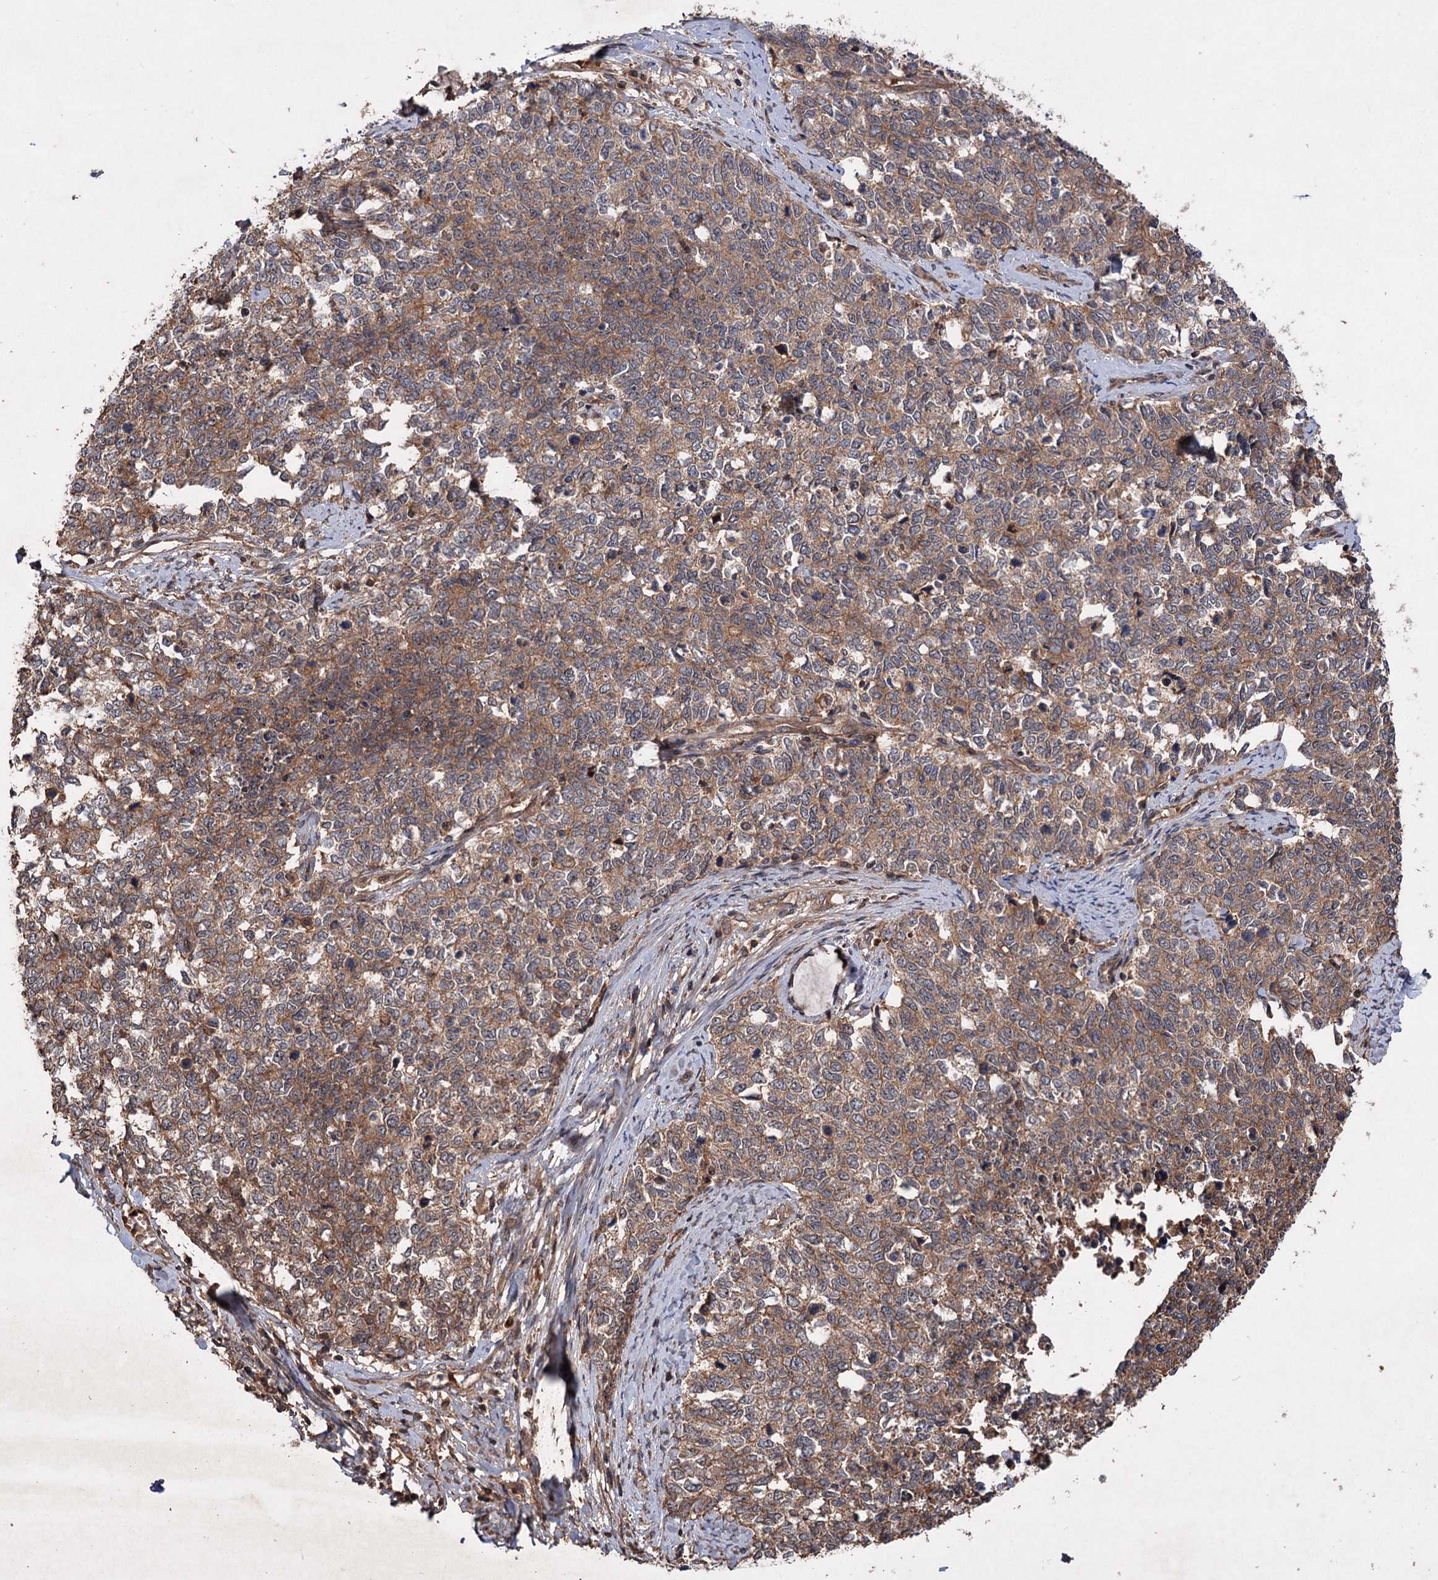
{"staining": {"intensity": "moderate", "quantity": ">75%", "location": "cytoplasmic/membranous"}, "tissue": "cervical cancer", "cell_type": "Tumor cells", "image_type": "cancer", "snomed": [{"axis": "morphology", "description": "Squamous cell carcinoma, NOS"}, {"axis": "topography", "description": "Cervix"}], "caption": "This is a histology image of immunohistochemistry (IHC) staining of cervical squamous cell carcinoma, which shows moderate staining in the cytoplasmic/membranous of tumor cells.", "gene": "ADK", "patient": {"sex": "female", "age": 63}}